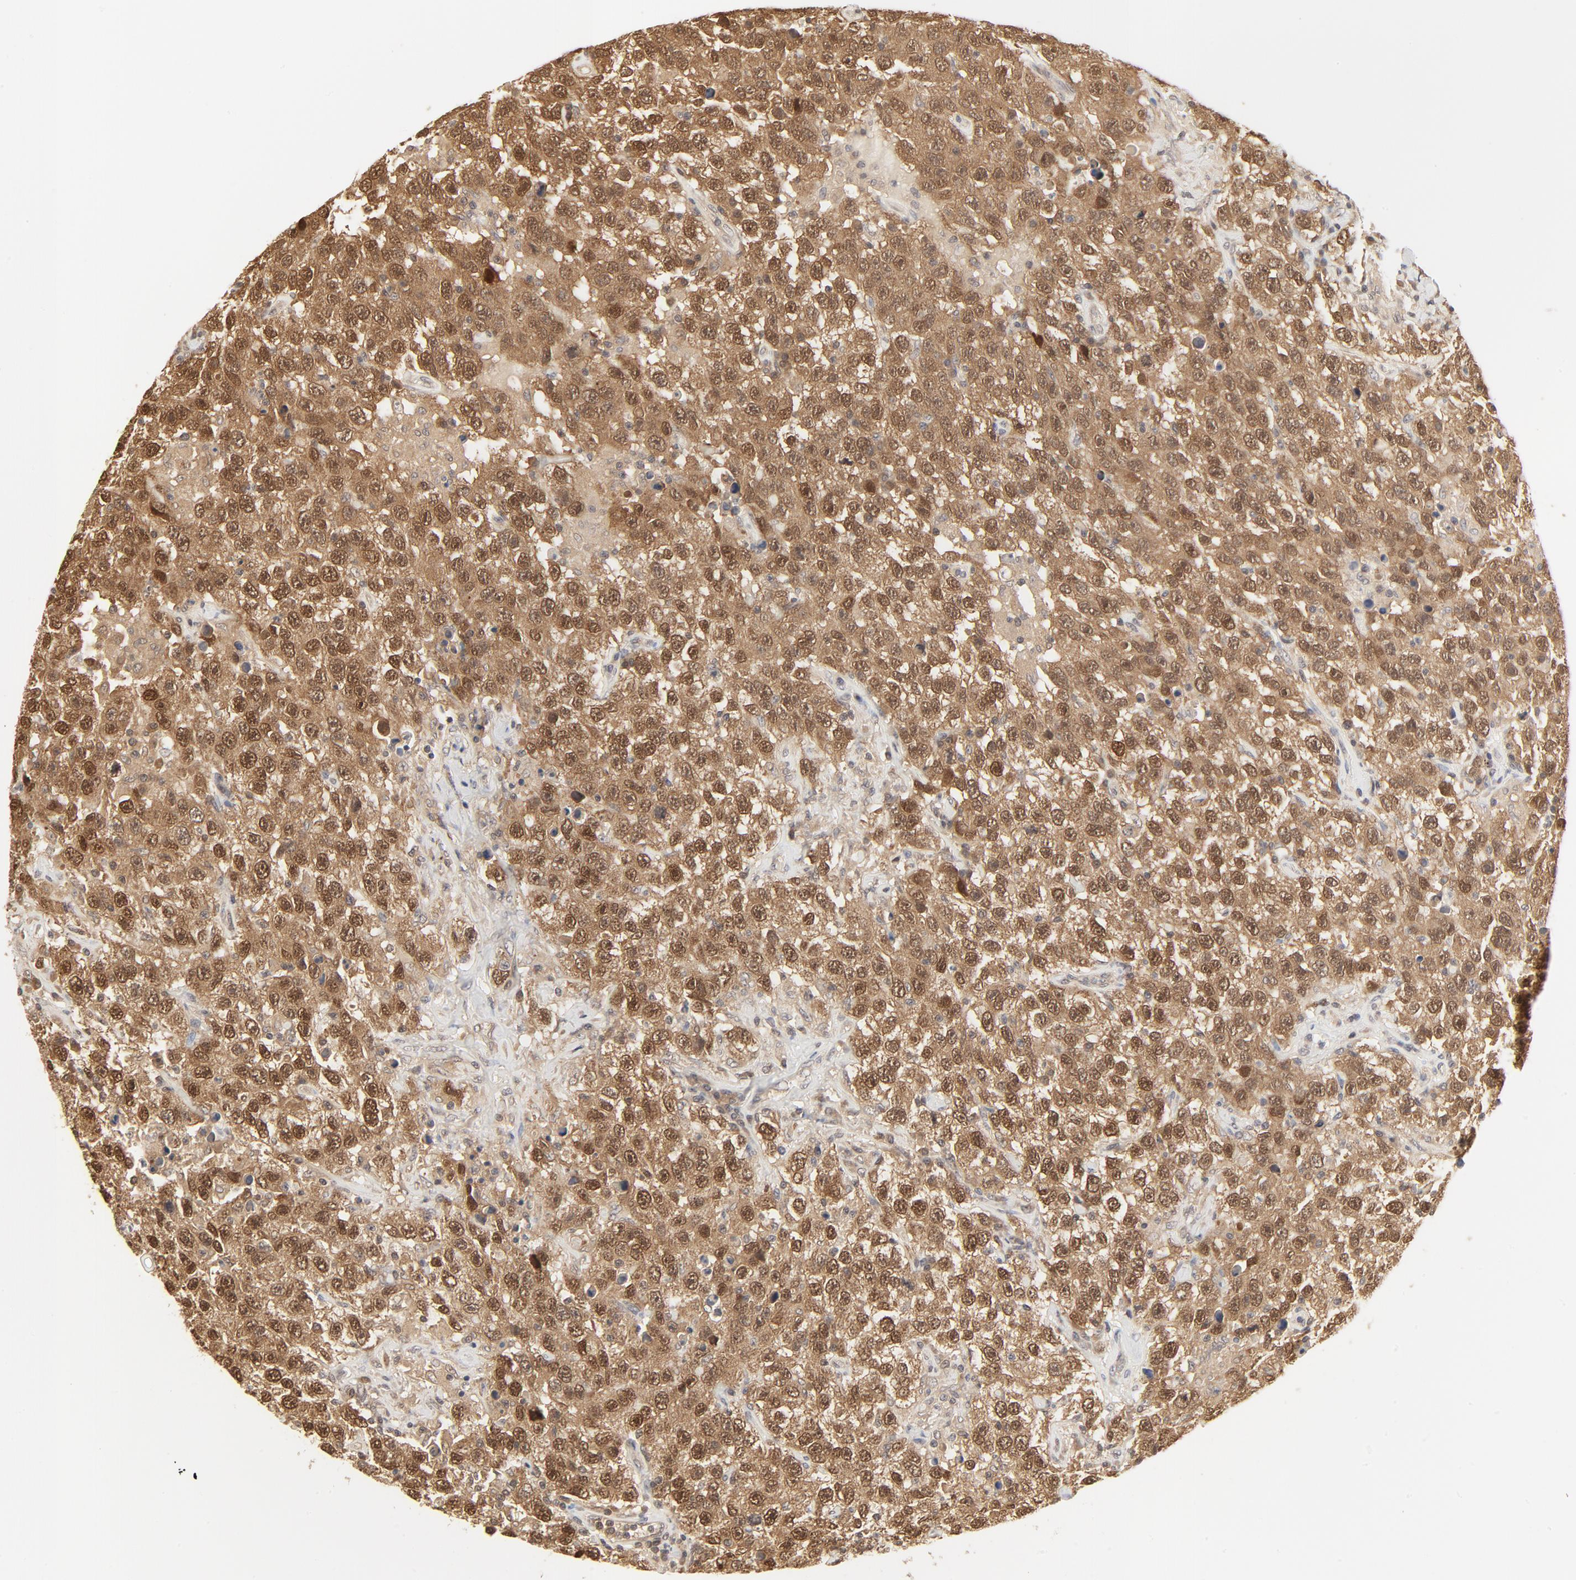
{"staining": {"intensity": "weak", "quantity": ">75%", "location": "cytoplasmic/membranous,nuclear"}, "tissue": "testis cancer", "cell_type": "Tumor cells", "image_type": "cancer", "snomed": [{"axis": "morphology", "description": "Seminoma, NOS"}, {"axis": "topography", "description": "Testis"}], "caption": "A micrograph of human seminoma (testis) stained for a protein displays weak cytoplasmic/membranous and nuclear brown staining in tumor cells.", "gene": "NEDD8", "patient": {"sex": "male", "age": 41}}